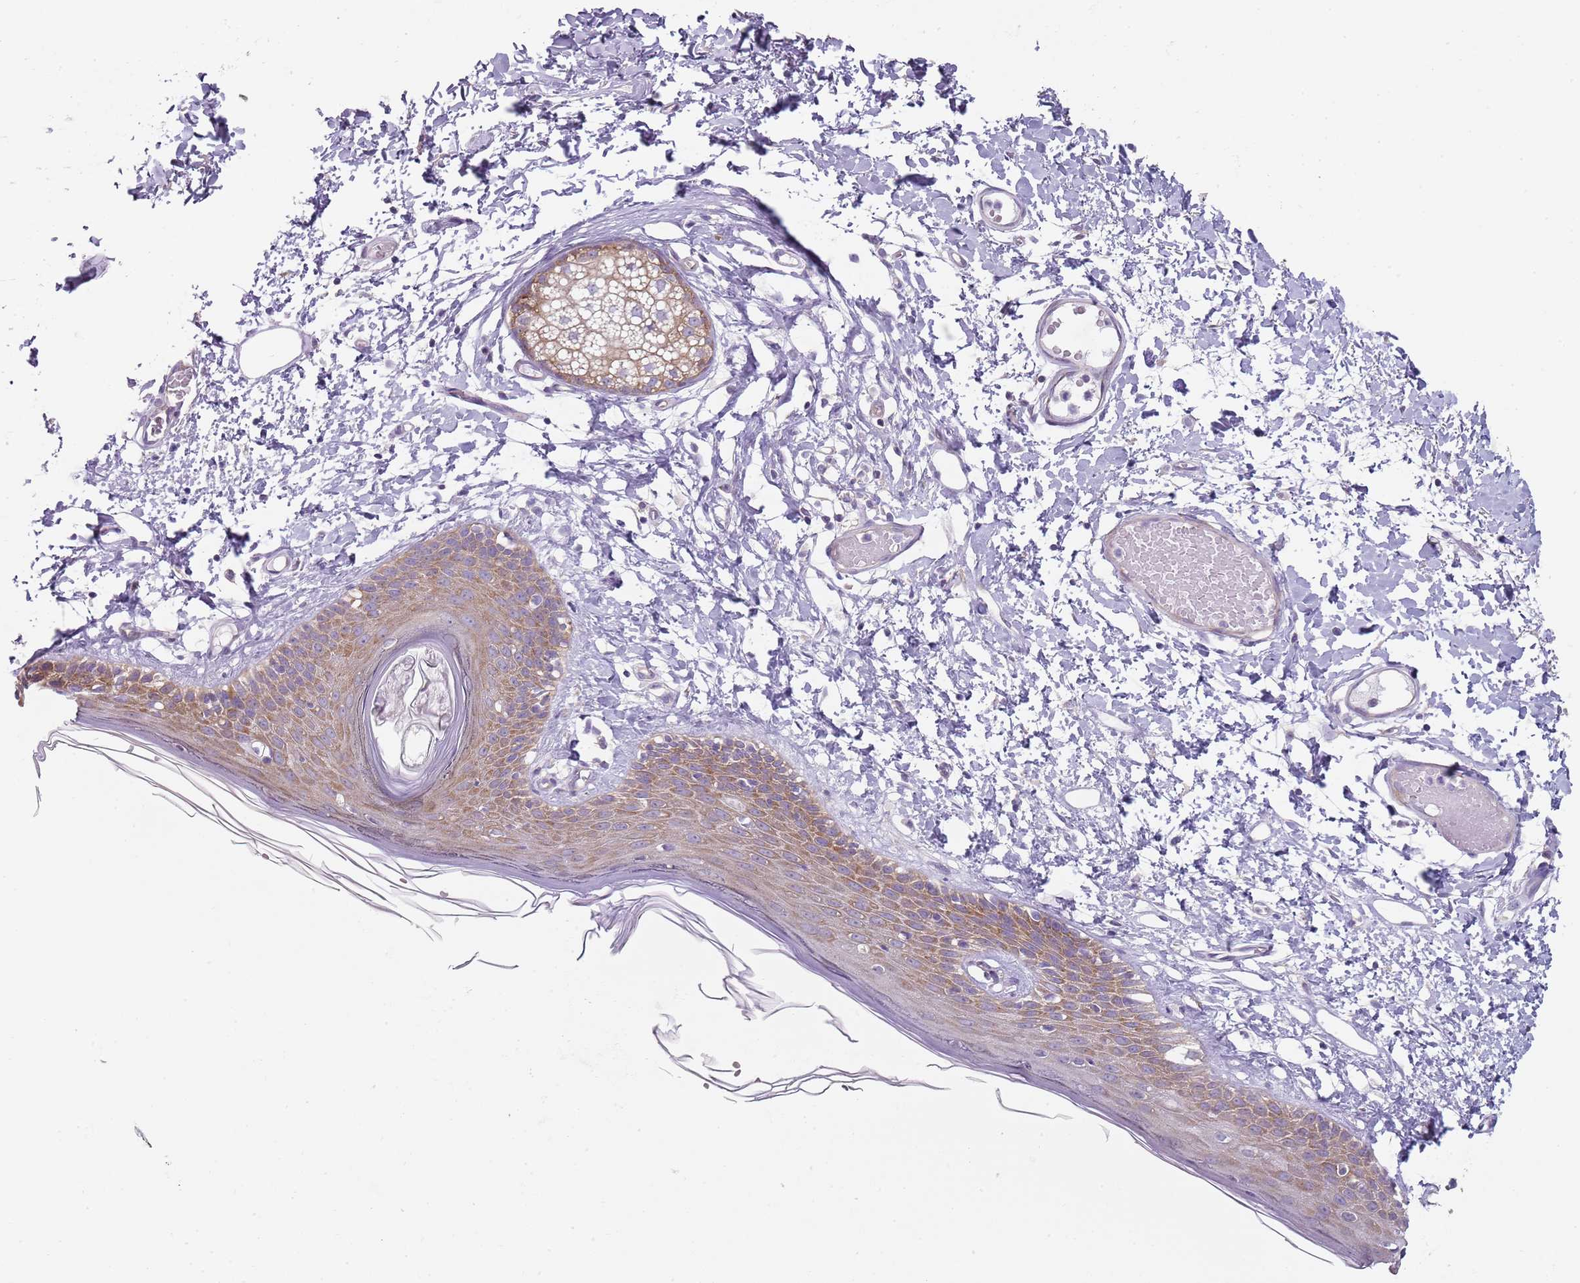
{"staining": {"intensity": "moderate", "quantity": ">75%", "location": "cytoplasmic/membranous"}, "tissue": "skin", "cell_type": "Epidermal cells", "image_type": "normal", "snomed": [{"axis": "morphology", "description": "Normal tissue, NOS"}, {"axis": "topography", "description": "Adipose tissue"}, {"axis": "topography", "description": "Vascular tissue"}, {"axis": "topography", "description": "Vulva"}, {"axis": "topography", "description": "Peripheral nerve tissue"}], "caption": "A medium amount of moderate cytoplasmic/membranous positivity is seen in about >75% of epidermal cells in unremarkable skin.", "gene": "SLC26A6", "patient": {"sex": "female", "age": 86}}